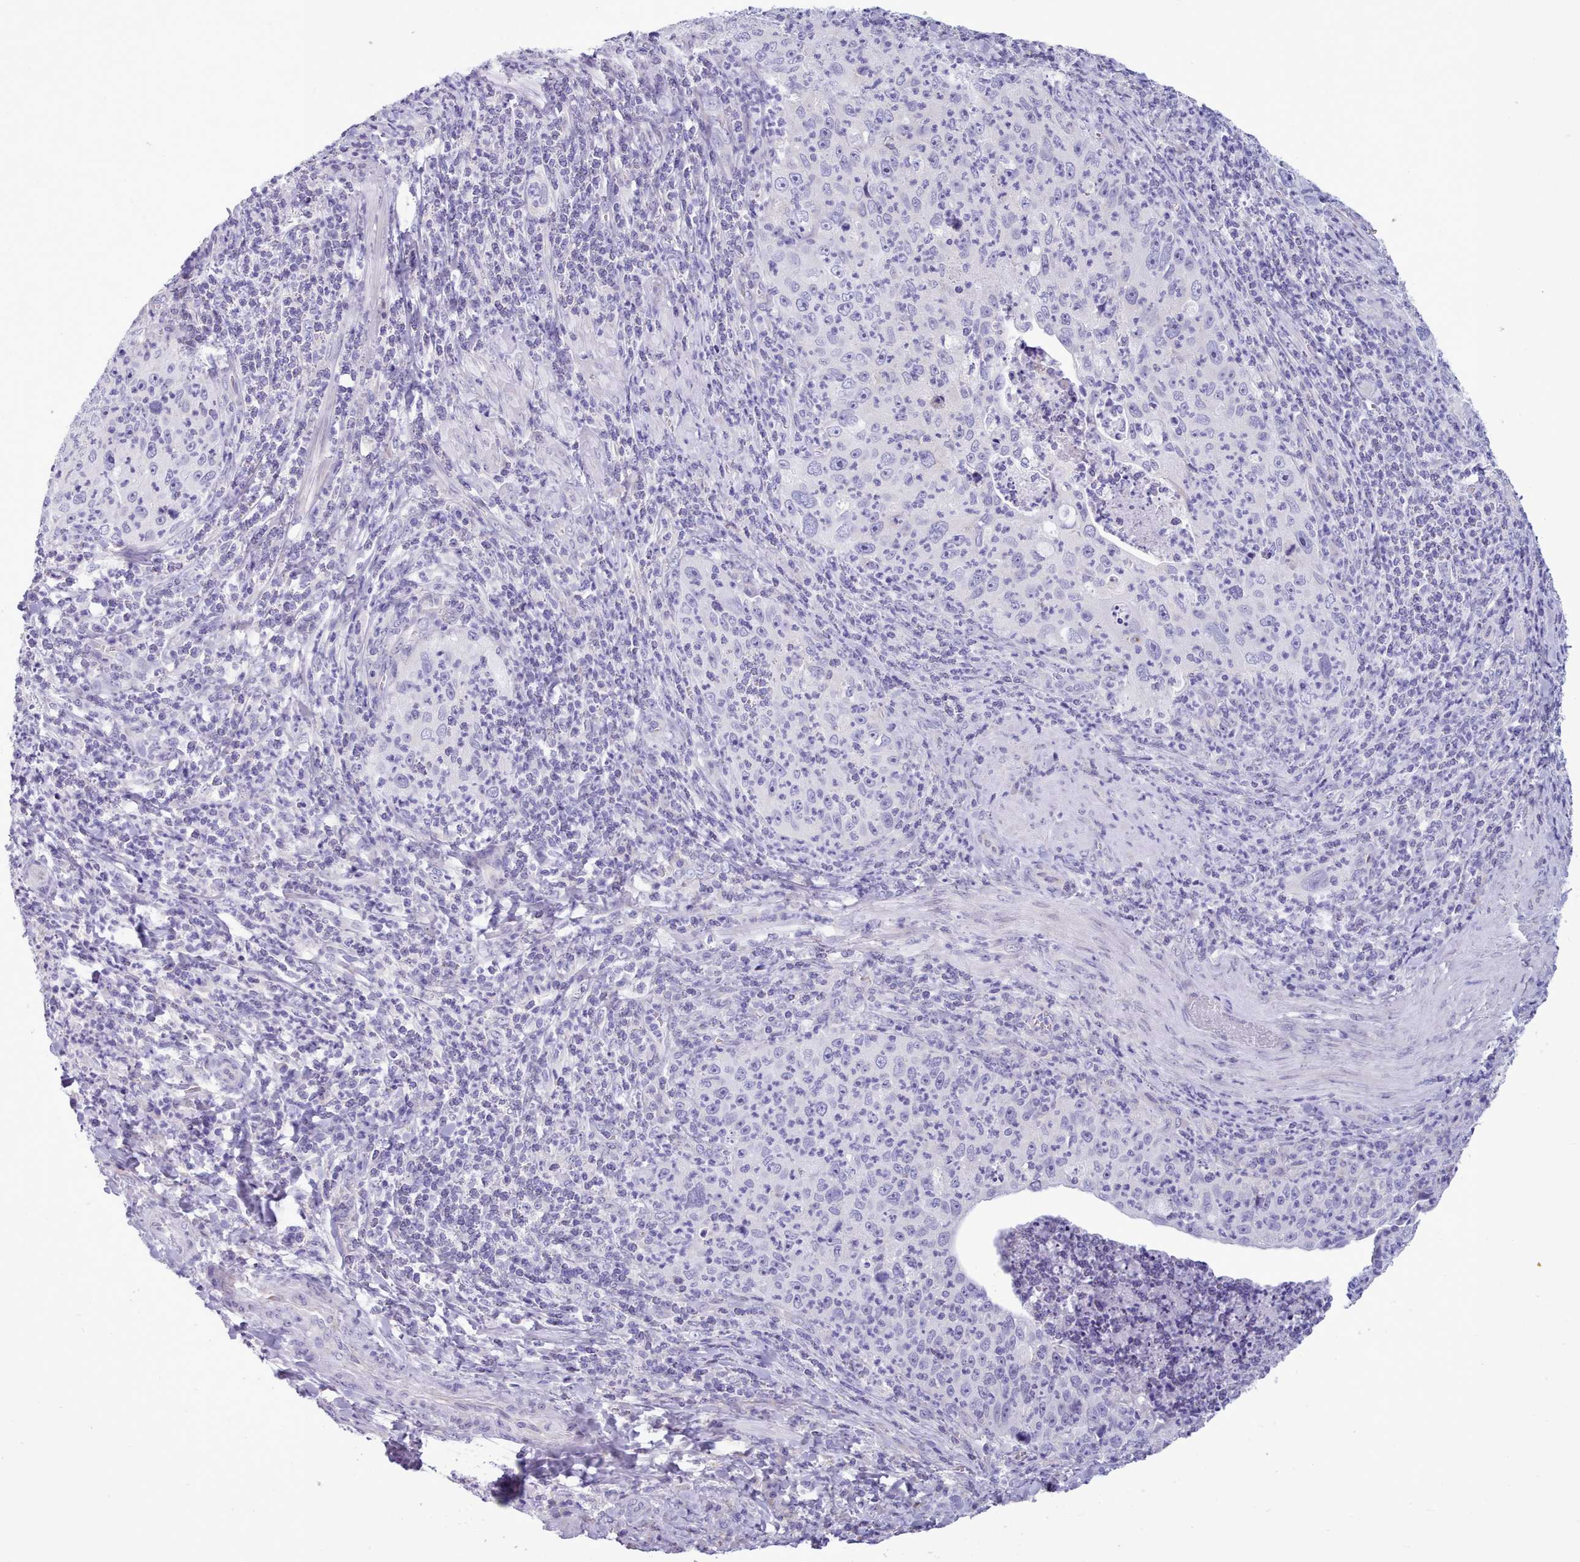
{"staining": {"intensity": "negative", "quantity": "none", "location": "none"}, "tissue": "cervical cancer", "cell_type": "Tumor cells", "image_type": "cancer", "snomed": [{"axis": "morphology", "description": "Squamous cell carcinoma, NOS"}, {"axis": "topography", "description": "Cervix"}], "caption": "The photomicrograph exhibits no significant staining in tumor cells of cervical cancer (squamous cell carcinoma).", "gene": "TMEM253", "patient": {"sex": "female", "age": 30}}